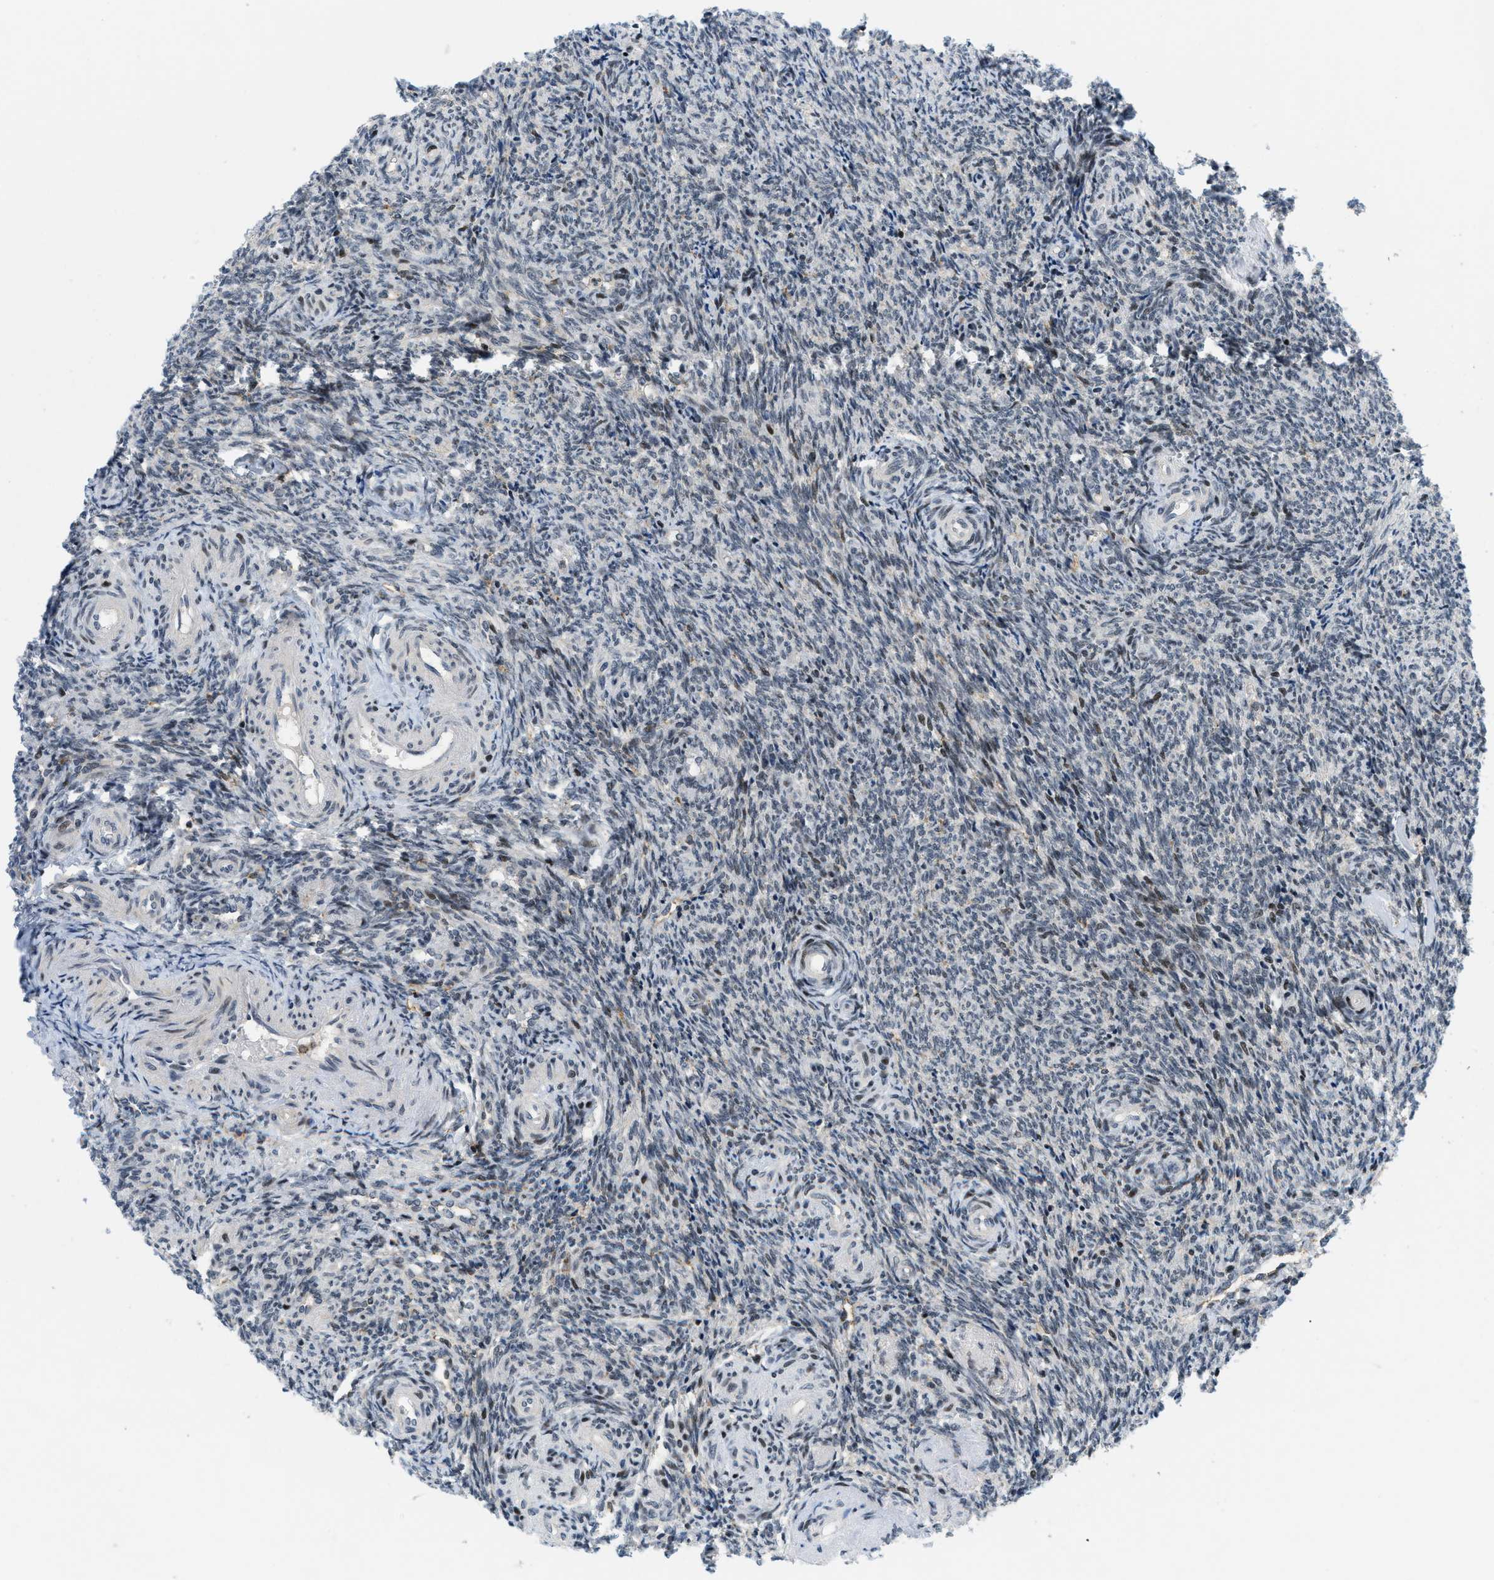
{"staining": {"intensity": "moderate", "quantity": "<25%", "location": "nuclear"}, "tissue": "ovary", "cell_type": "Ovarian stroma cells", "image_type": "normal", "snomed": [{"axis": "morphology", "description": "Normal tissue, NOS"}, {"axis": "topography", "description": "Ovary"}], "caption": "The histopathology image demonstrates staining of benign ovary, revealing moderate nuclear protein staining (brown color) within ovarian stroma cells.", "gene": "ING1", "patient": {"sex": "female", "age": 41}}